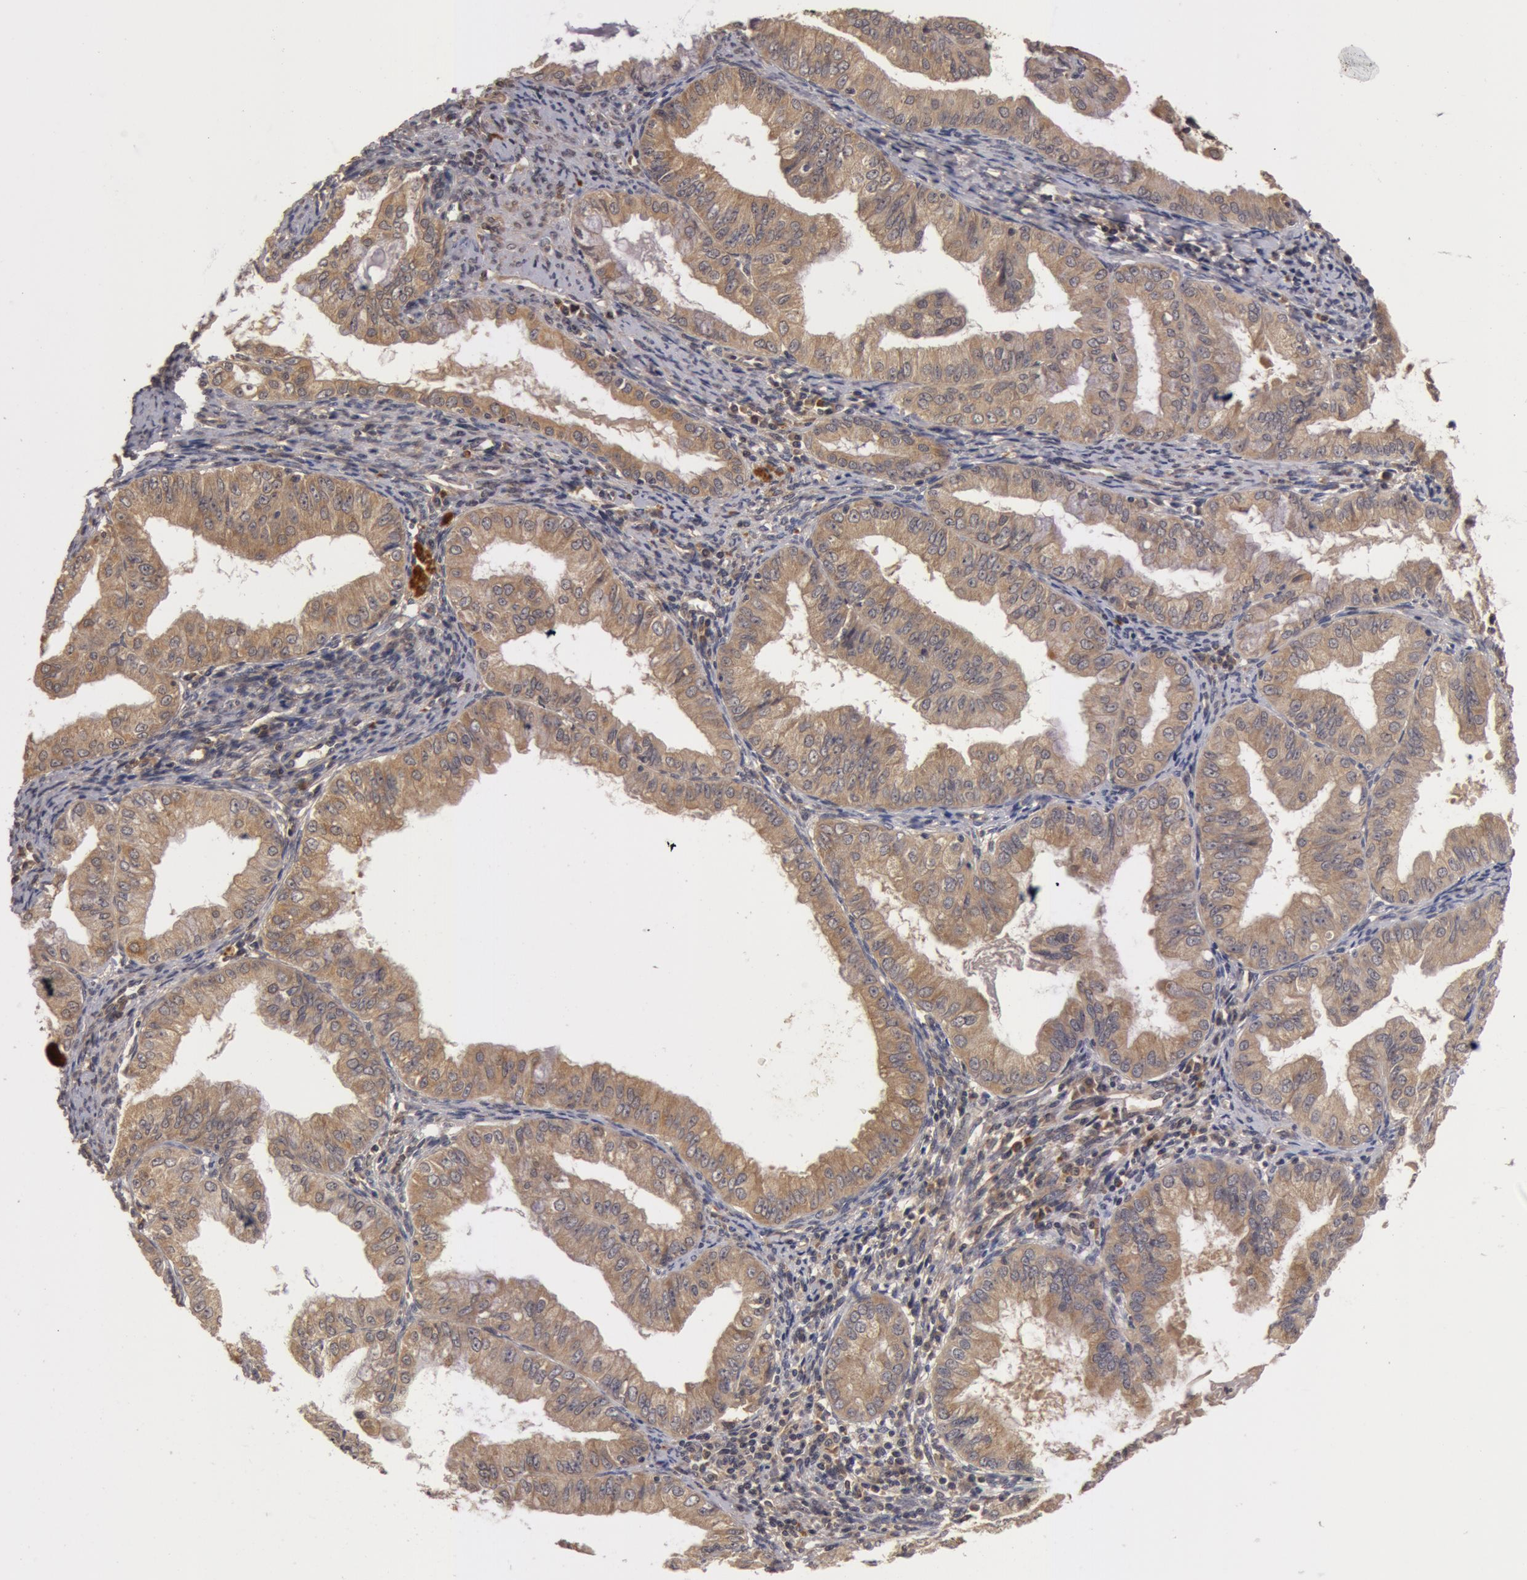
{"staining": {"intensity": "moderate", "quantity": ">75%", "location": "cytoplasmic/membranous"}, "tissue": "endometrial cancer", "cell_type": "Tumor cells", "image_type": "cancer", "snomed": [{"axis": "morphology", "description": "Adenocarcinoma, NOS"}, {"axis": "topography", "description": "Endometrium"}], "caption": "A brown stain labels moderate cytoplasmic/membranous staining of a protein in adenocarcinoma (endometrial) tumor cells.", "gene": "BCHE", "patient": {"sex": "female", "age": 76}}